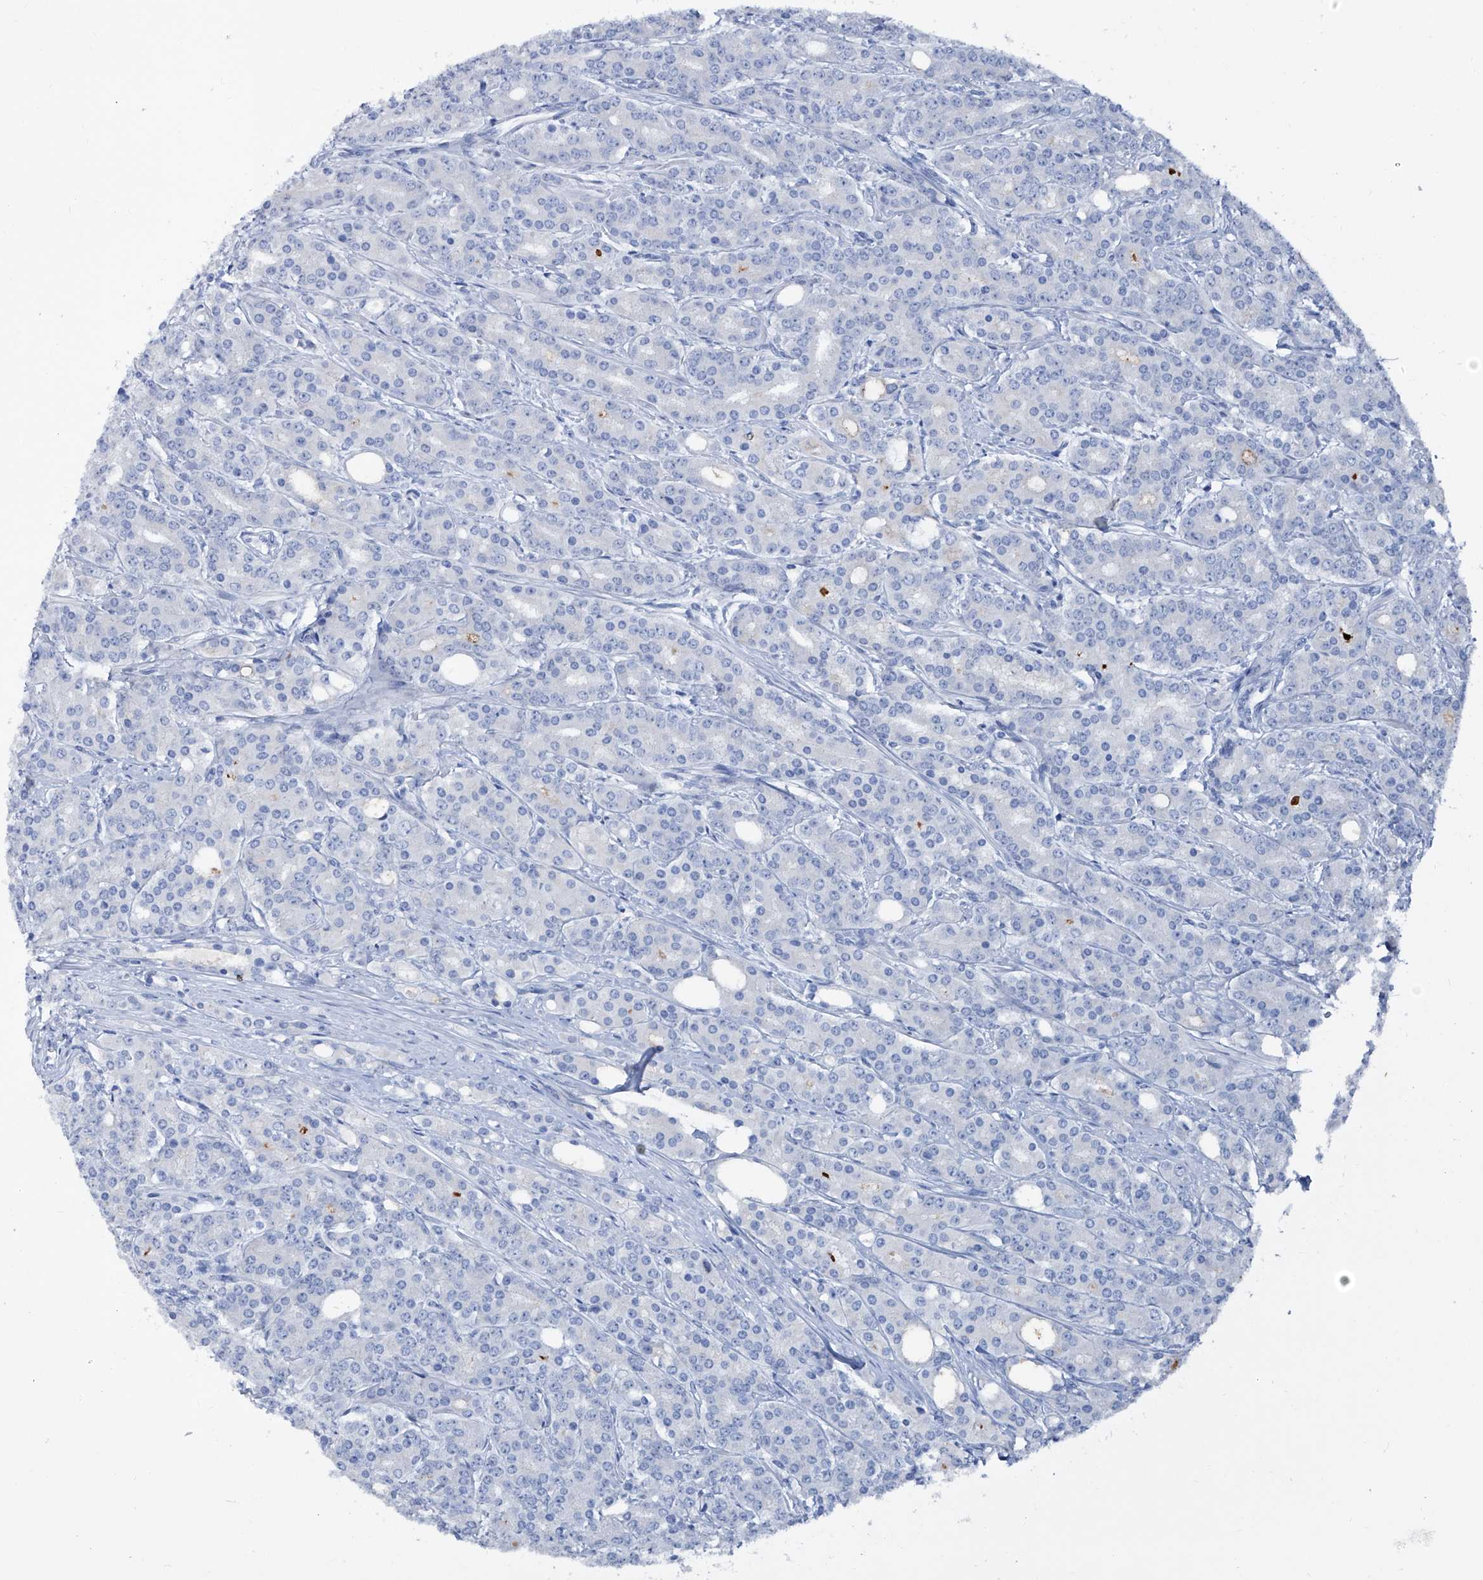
{"staining": {"intensity": "negative", "quantity": "none", "location": "none"}, "tissue": "prostate cancer", "cell_type": "Tumor cells", "image_type": "cancer", "snomed": [{"axis": "morphology", "description": "Adenocarcinoma, High grade"}, {"axis": "topography", "description": "Prostate"}], "caption": "Histopathology image shows no significant protein expression in tumor cells of prostate high-grade adenocarcinoma.", "gene": "KLHL17", "patient": {"sex": "male", "age": 62}}